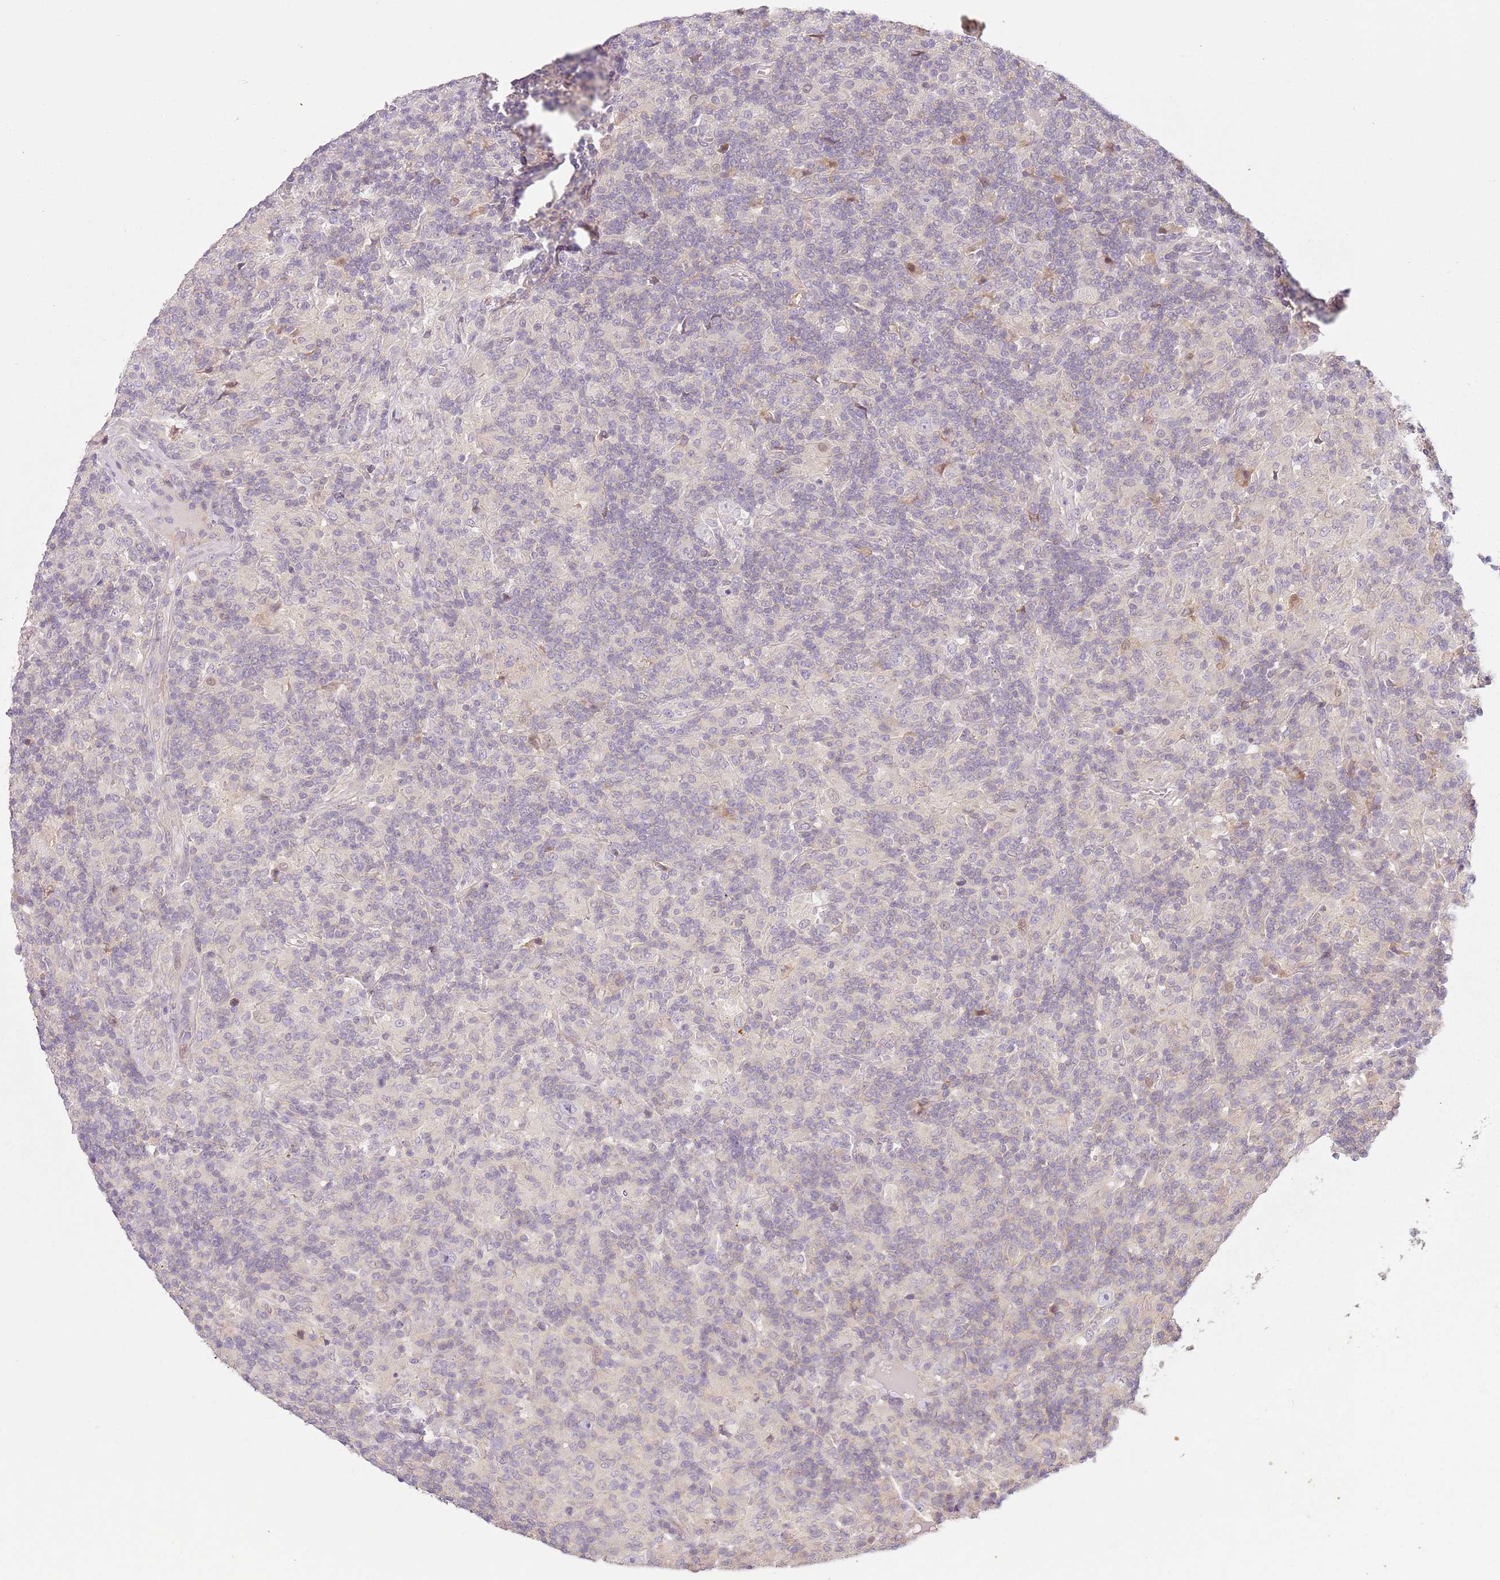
{"staining": {"intensity": "negative", "quantity": "none", "location": "none"}, "tissue": "lymphoma", "cell_type": "Tumor cells", "image_type": "cancer", "snomed": [{"axis": "morphology", "description": "Hodgkin's disease, NOS"}, {"axis": "topography", "description": "Lymph node"}], "caption": "IHC of Hodgkin's disease exhibits no positivity in tumor cells.", "gene": "DEFB116", "patient": {"sex": "male", "age": 70}}